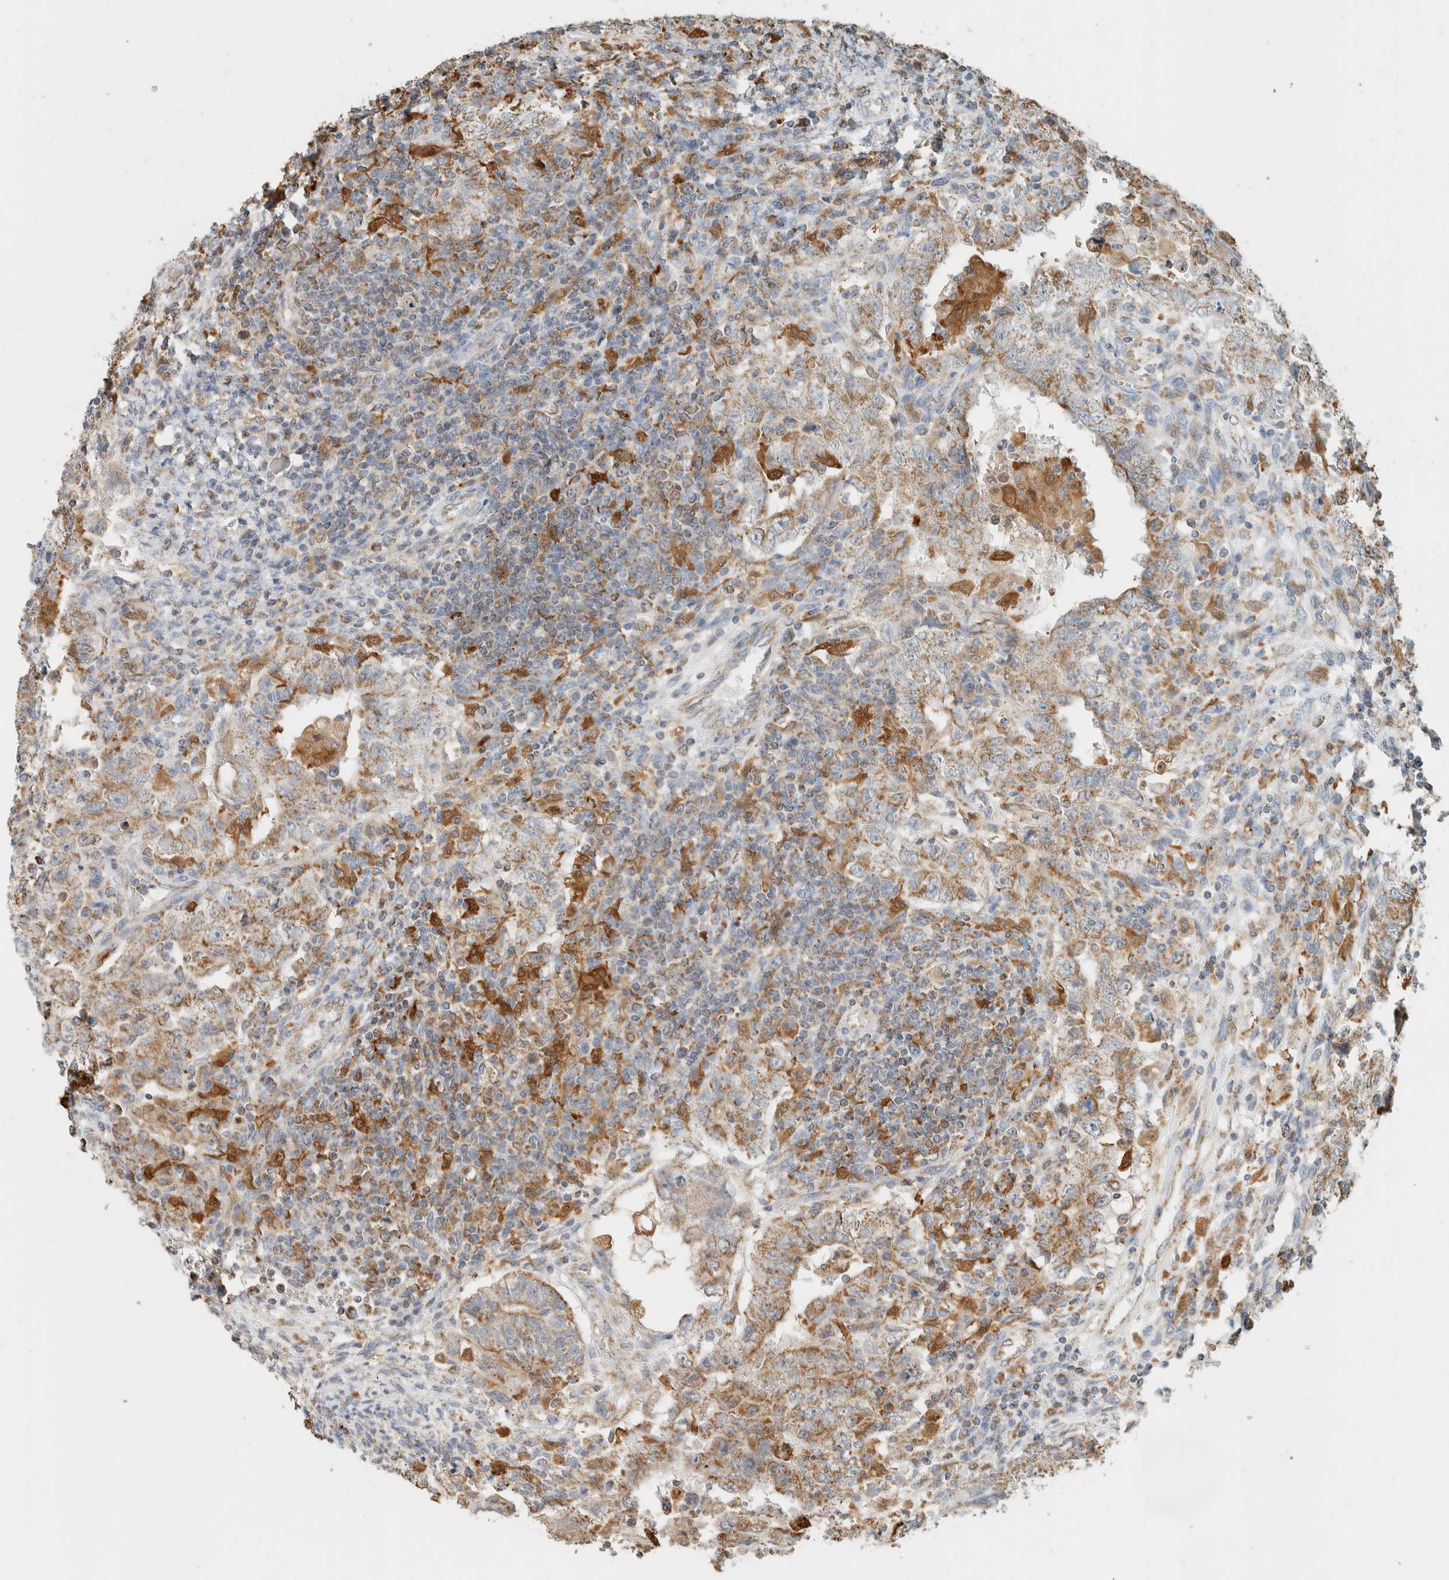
{"staining": {"intensity": "moderate", "quantity": ">75%", "location": "cytoplasmic/membranous"}, "tissue": "testis cancer", "cell_type": "Tumor cells", "image_type": "cancer", "snomed": [{"axis": "morphology", "description": "Carcinoma, Embryonal, NOS"}, {"axis": "topography", "description": "Testis"}], "caption": "The immunohistochemical stain shows moderate cytoplasmic/membranous expression in tumor cells of testis embryonal carcinoma tissue. (brown staining indicates protein expression, while blue staining denotes nuclei).", "gene": "CAPG", "patient": {"sex": "male", "age": 26}}